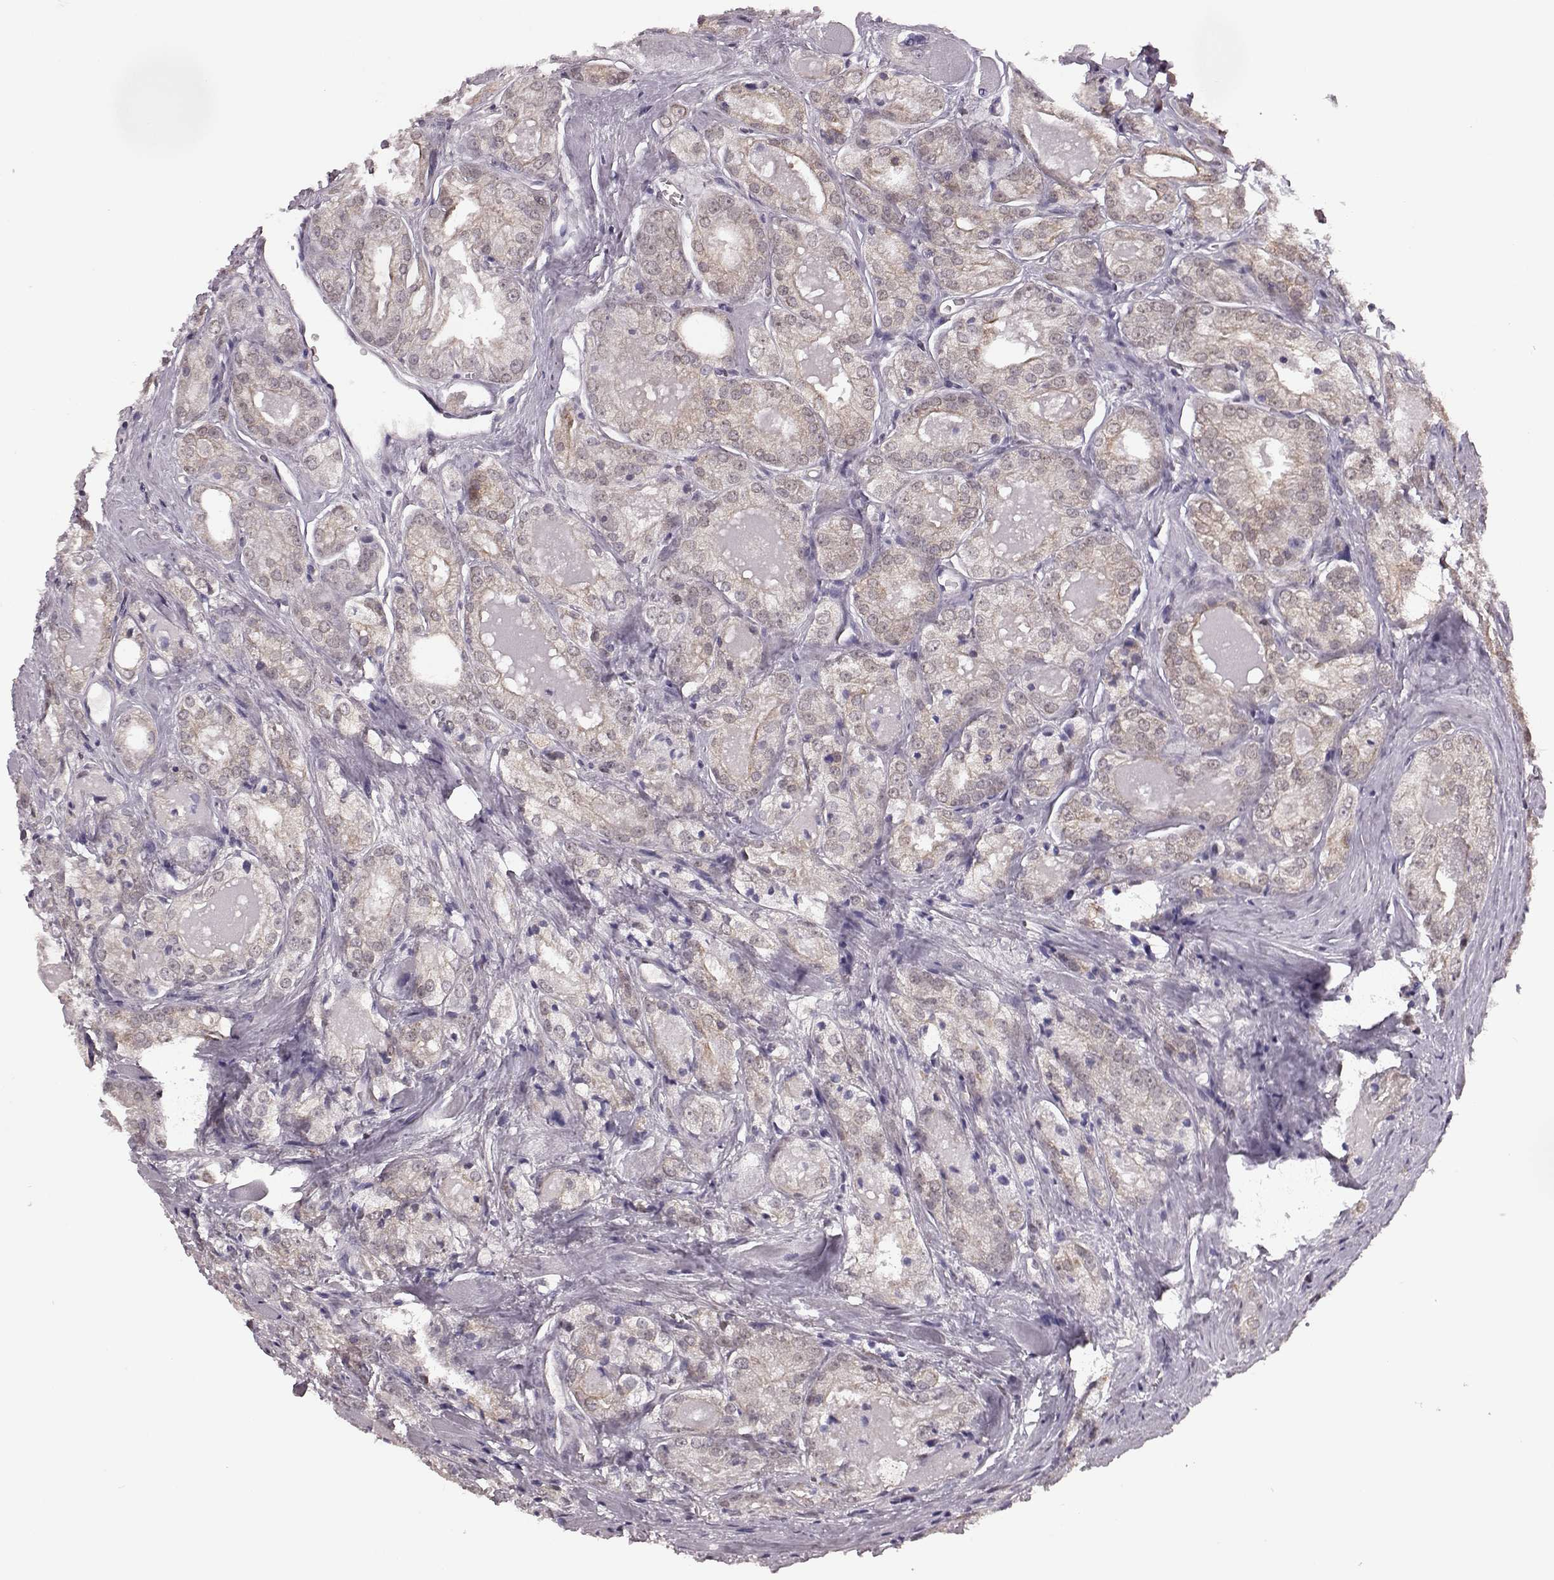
{"staining": {"intensity": "weak", "quantity": "<25%", "location": "nuclear"}, "tissue": "prostate cancer", "cell_type": "Tumor cells", "image_type": "cancer", "snomed": [{"axis": "morphology", "description": "Adenocarcinoma, NOS"}, {"axis": "morphology", "description": "Adenocarcinoma, High grade"}, {"axis": "topography", "description": "Prostate"}], "caption": "Prostate cancer was stained to show a protein in brown. There is no significant positivity in tumor cells.", "gene": "KLF6", "patient": {"sex": "male", "age": 70}}